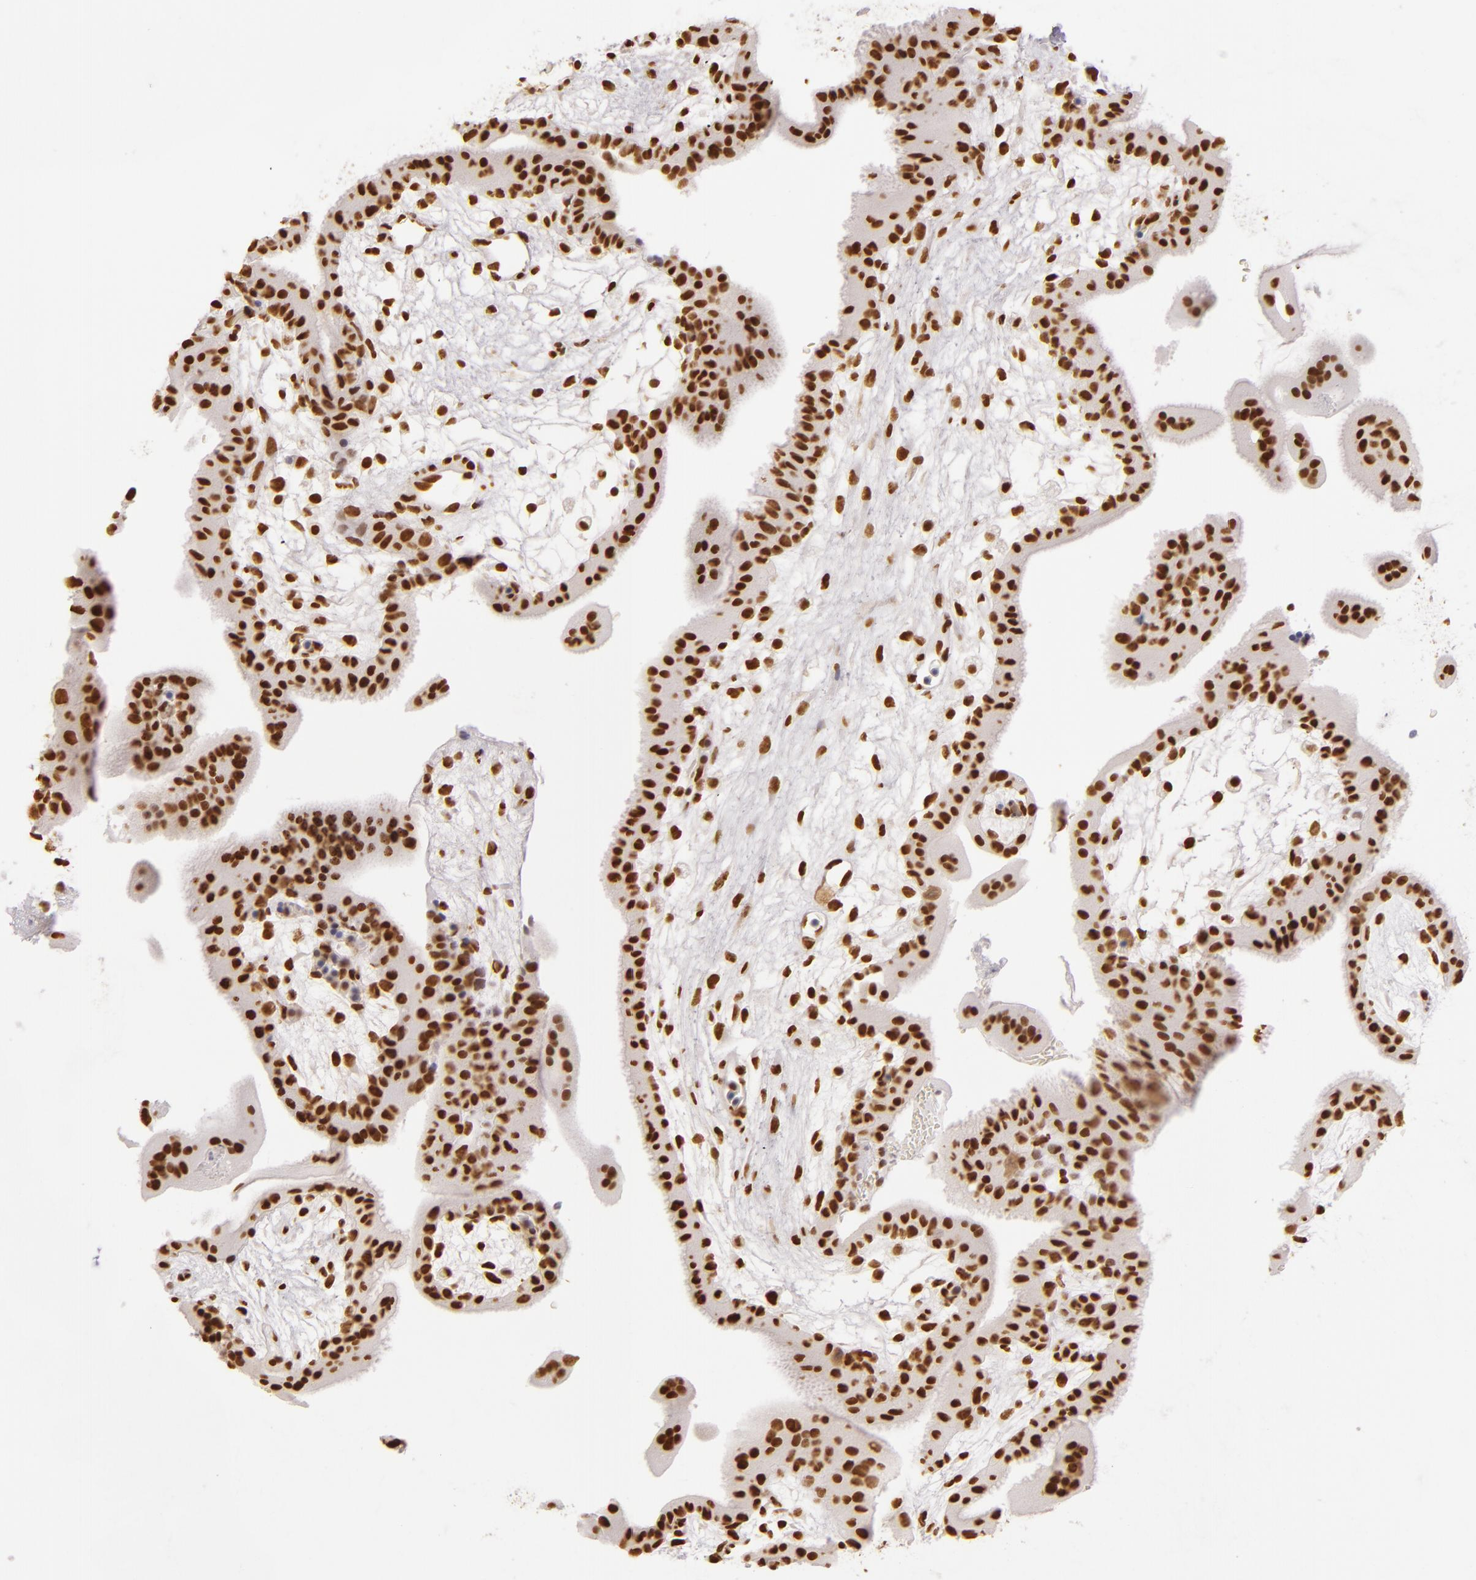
{"staining": {"intensity": "moderate", "quantity": ">75%", "location": "nuclear"}, "tissue": "placenta", "cell_type": "Trophoblastic cells", "image_type": "normal", "snomed": [{"axis": "morphology", "description": "Normal tissue, NOS"}, {"axis": "topography", "description": "Placenta"}], "caption": "Trophoblastic cells show medium levels of moderate nuclear positivity in about >75% of cells in unremarkable placenta. (brown staining indicates protein expression, while blue staining denotes nuclei).", "gene": "PAPOLA", "patient": {"sex": "female", "age": 35}}